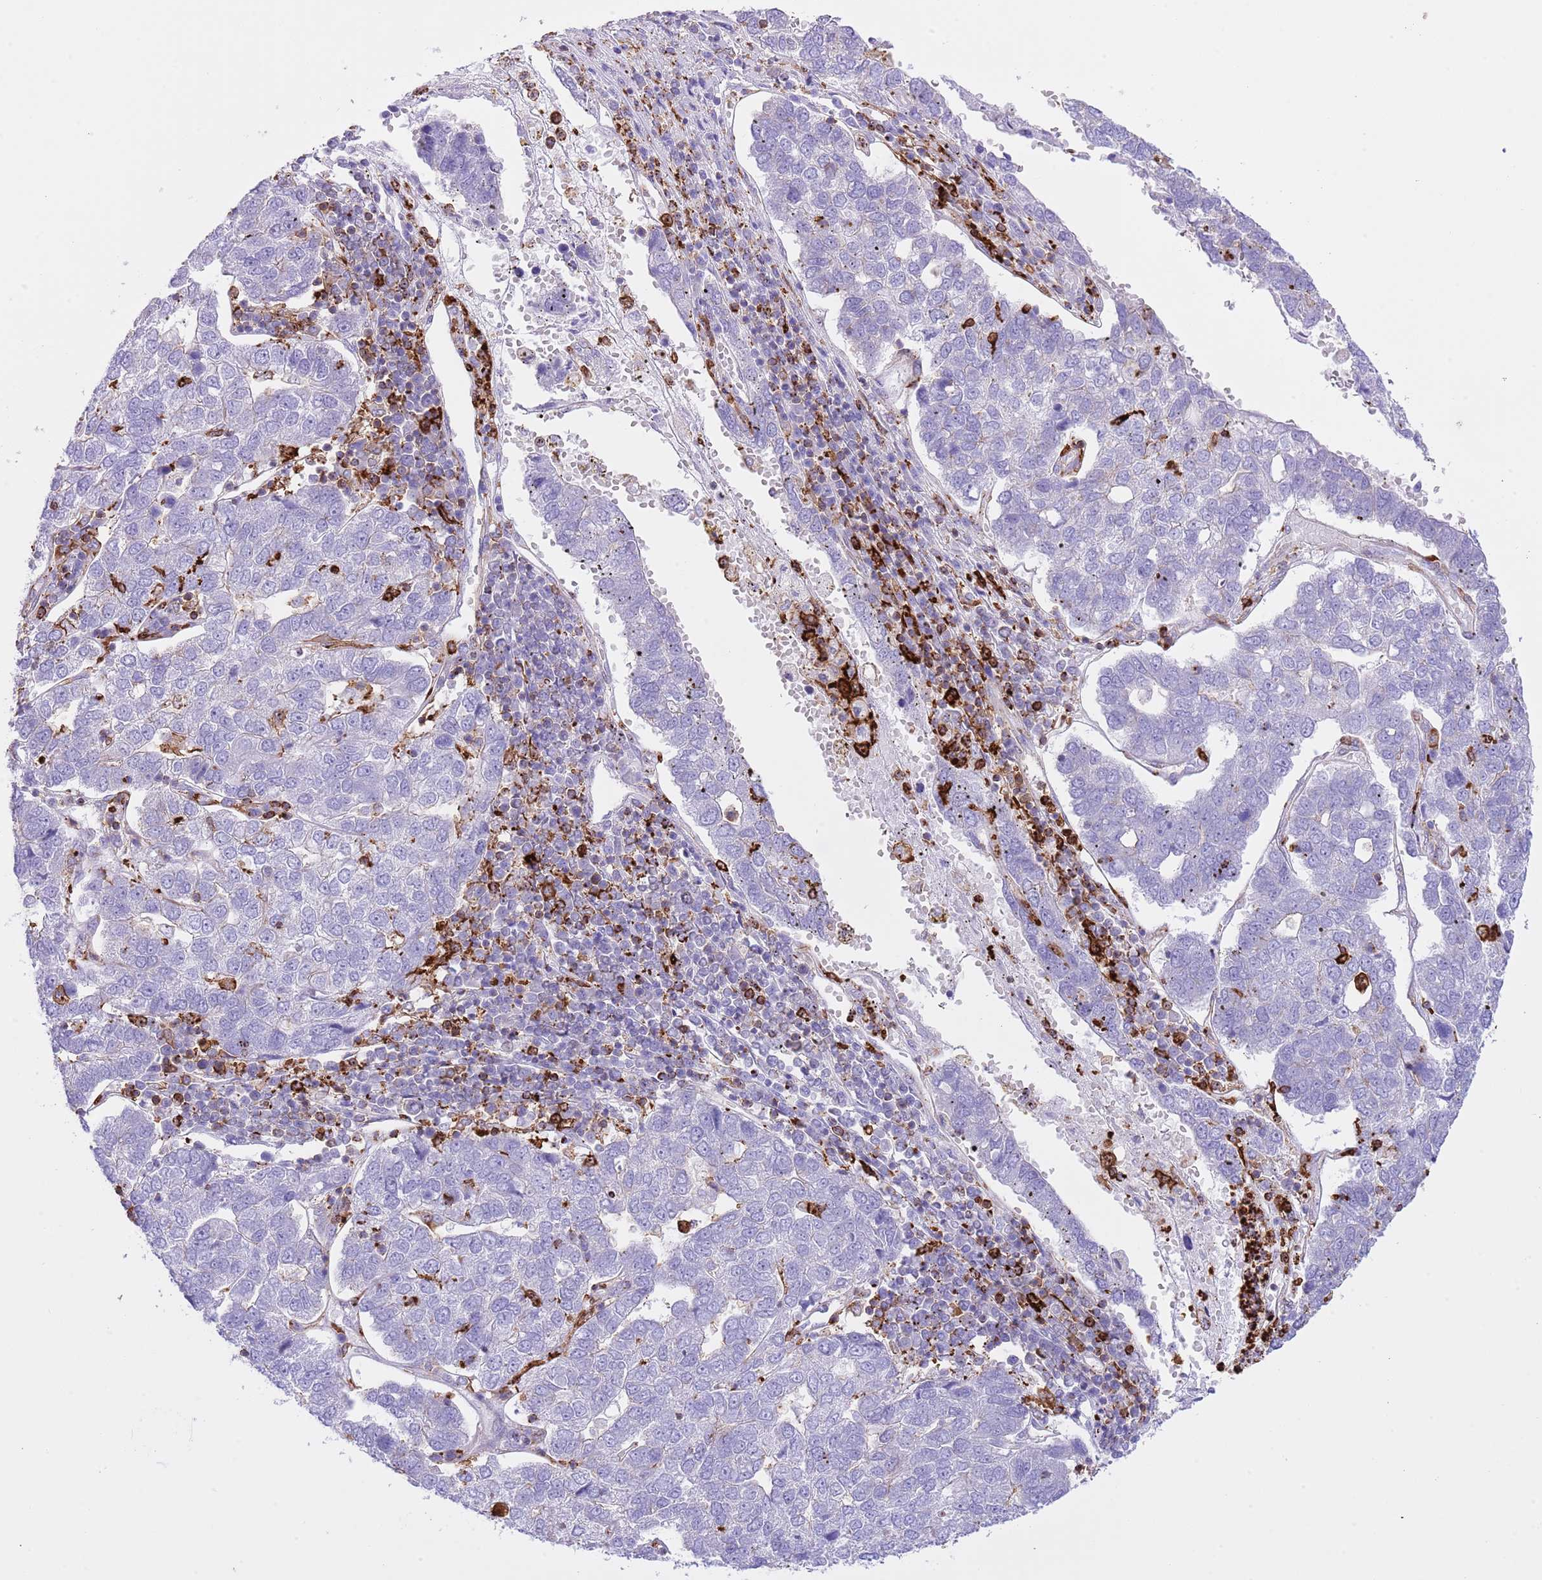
{"staining": {"intensity": "negative", "quantity": "none", "location": "none"}, "tissue": "pancreatic cancer", "cell_type": "Tumor cells", "image_type": "cancer", "snomed": [{"axis": "morphology", "description": "Adenocarcinoma, NOS"}, {"axis": "topography", "description": "Pancreas"}], "caption": "Protein analysis of adenocarcinoma (pancreatic) exhibits no significant expression in tumor cells.", "gene": "EFHD2", "patient": {"sex": "female", "age": 61}}